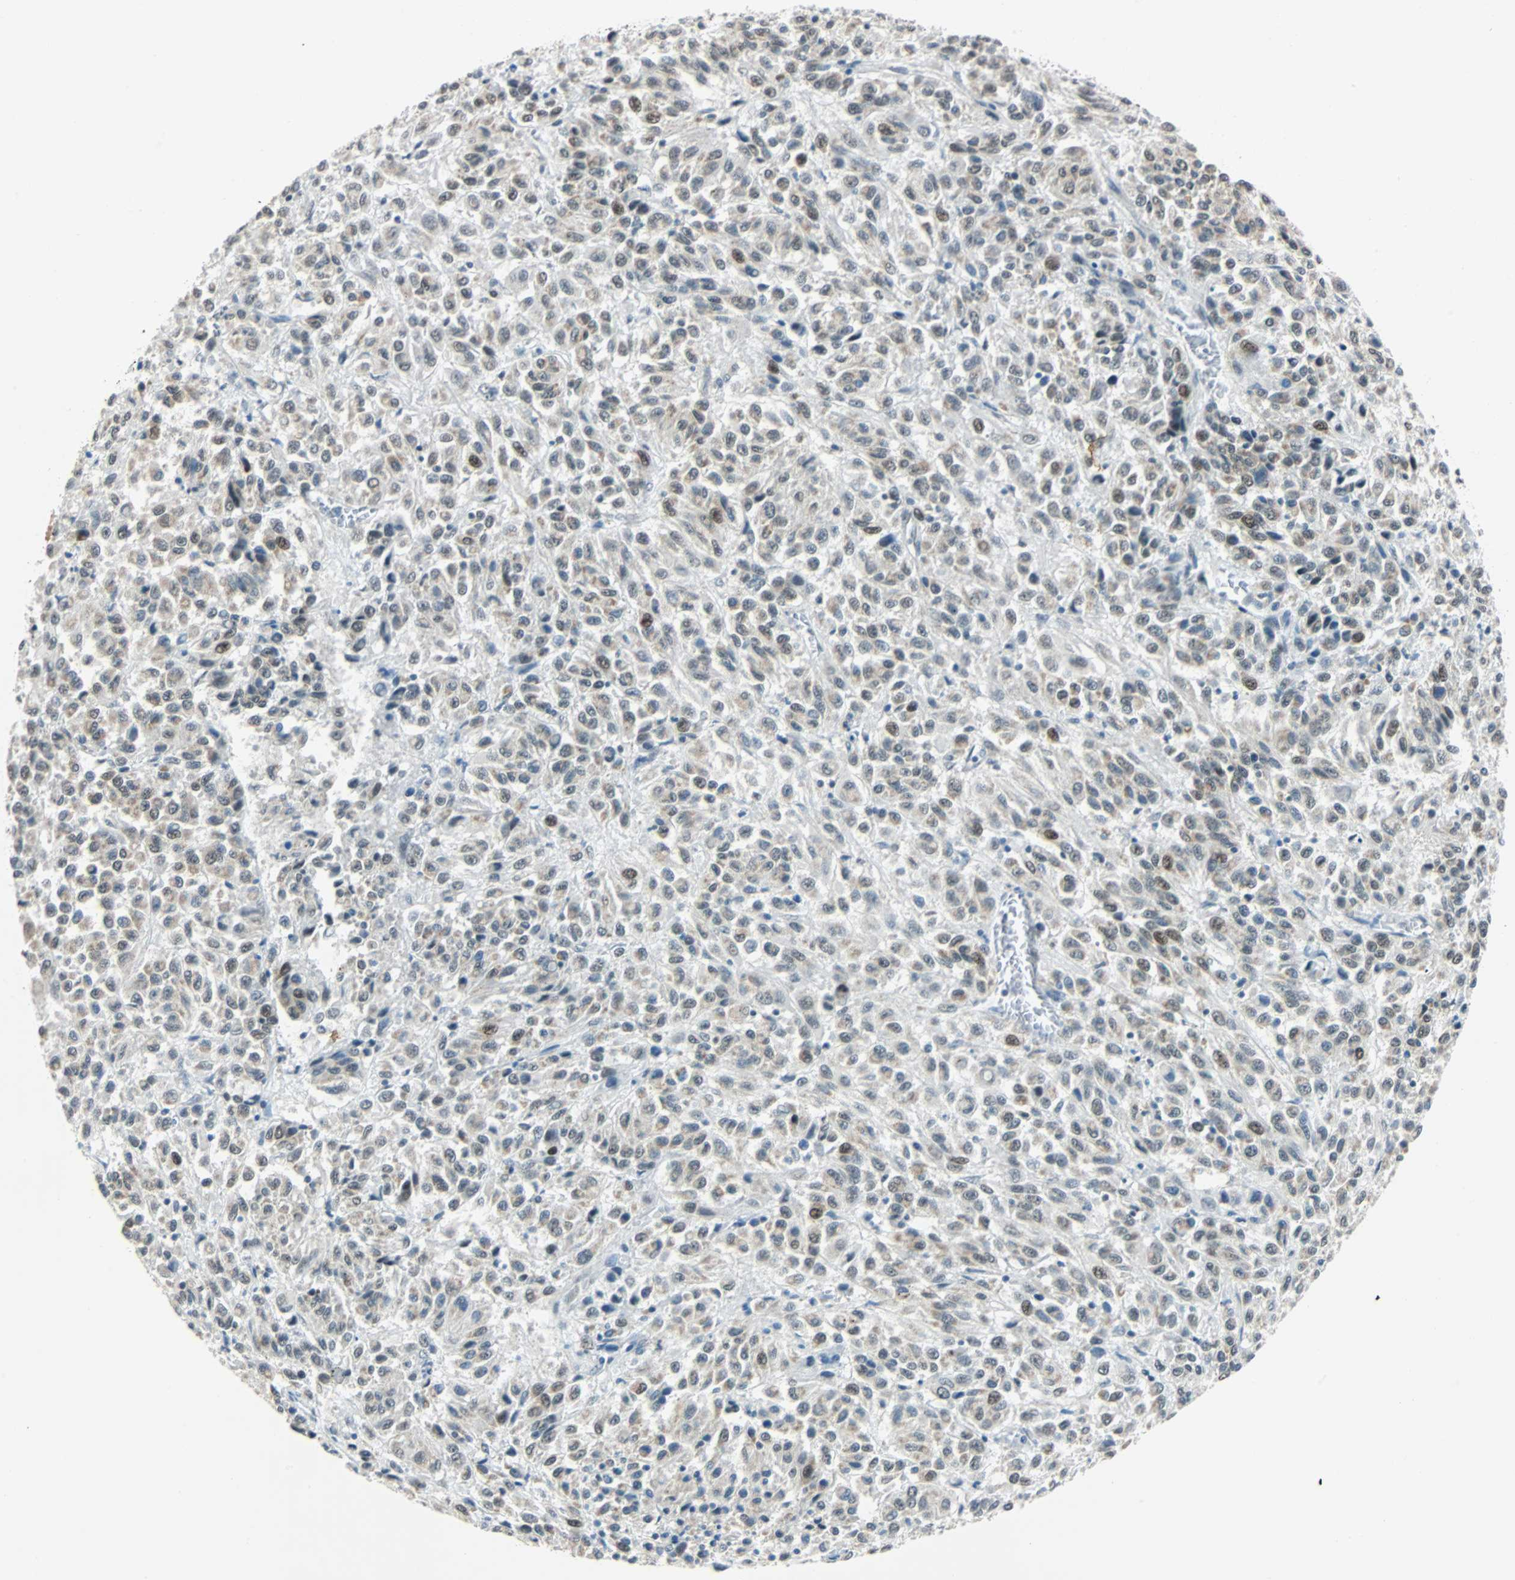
{"staining": {"intensity": "moderate", "quantity": "<25%", "location": "nuclear"}, "tissue": "melanoma", "cell_type": "Tumor cells", "image_type": "cancer", "snomed": [{"axis": "morphology", "description": "Malignant melanoma, Metastatic site"}, {"axis": "topography", "description": "Lung"}], "caption": "Immunohistochemical staining of human melanoma demonstrates low levels of moderate nuclear protein staining in about <25% of tumor cells.", "gene": "NELFE", "patient": {"sex": "male", "age": 64}}